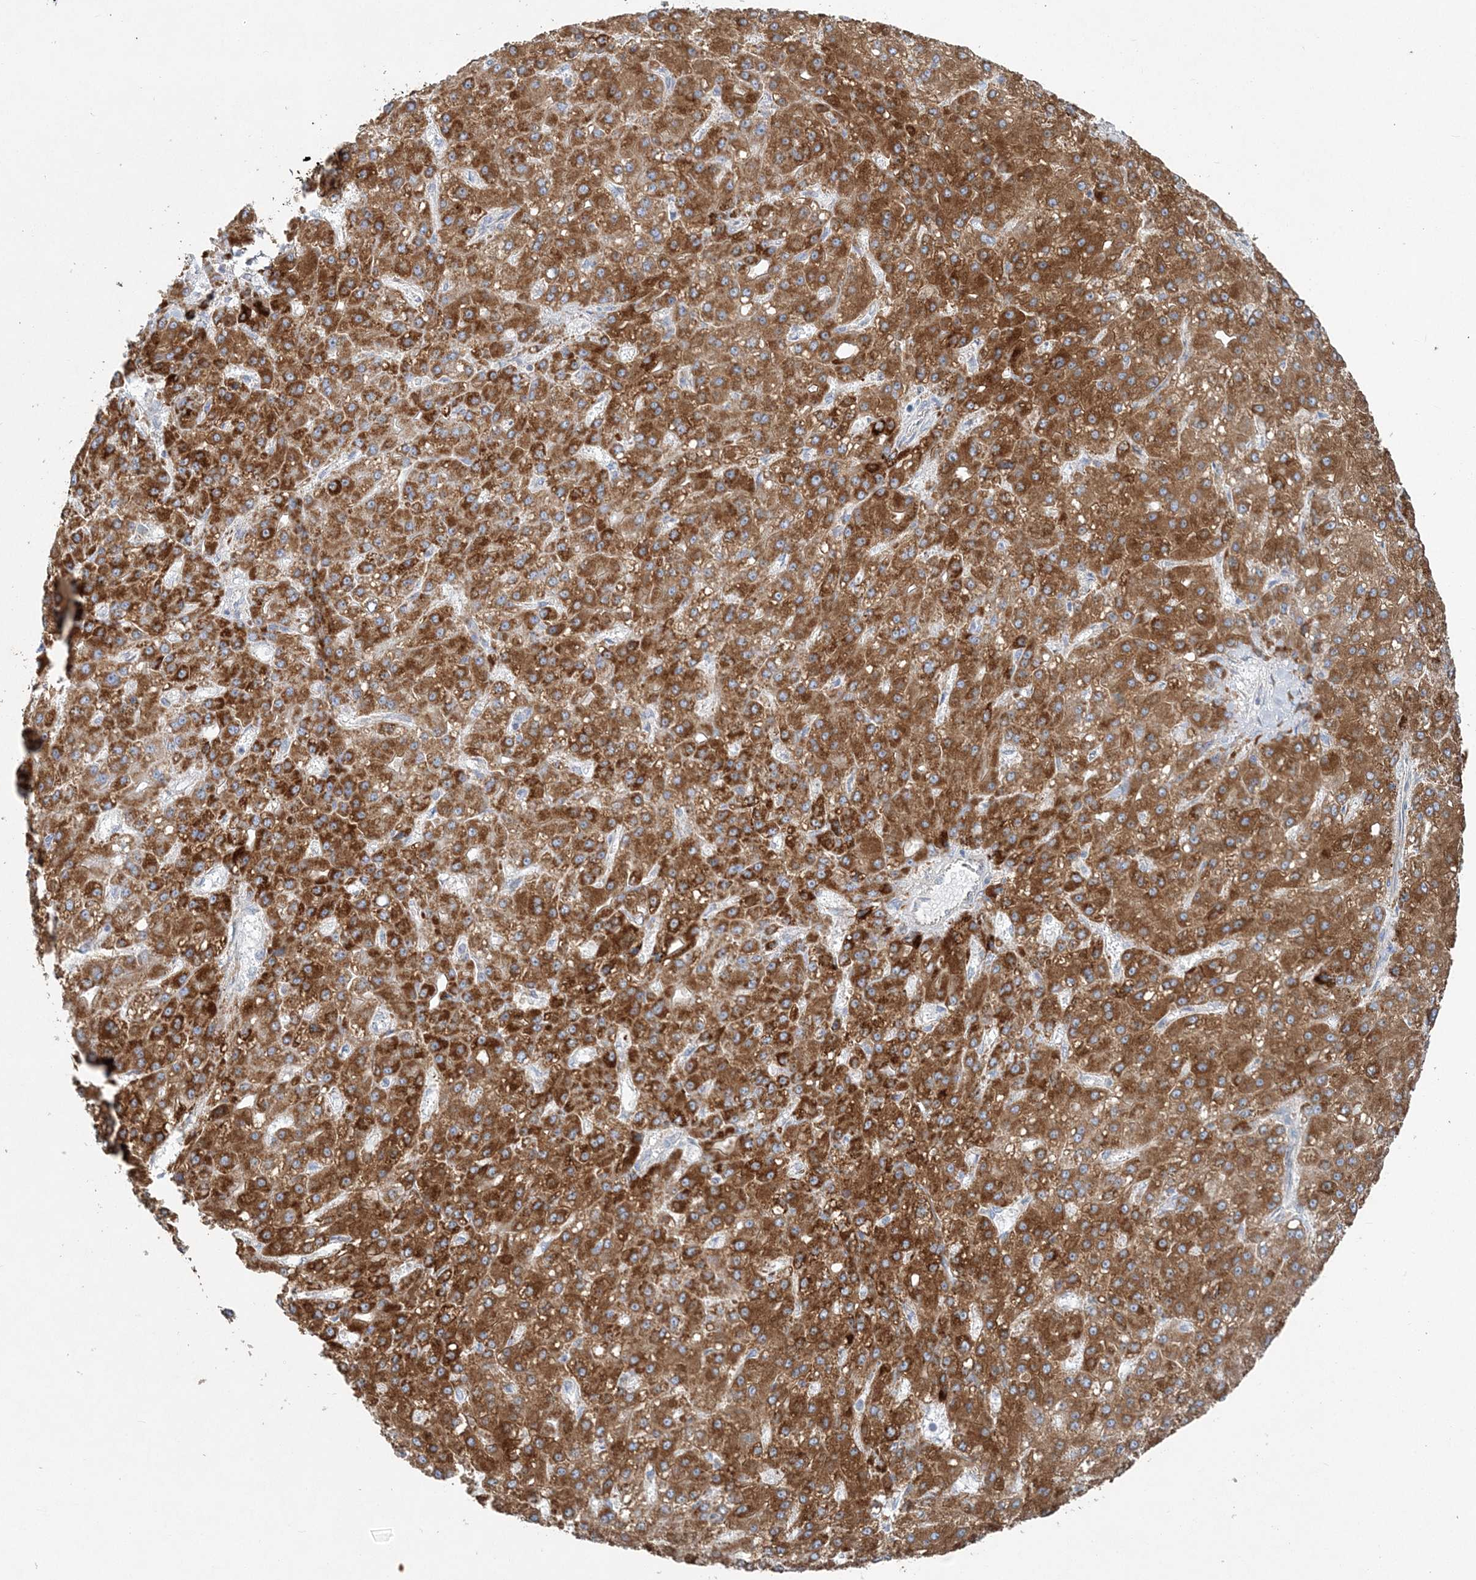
{"staining": {"intensity": "strong", "quantity": ">75%", "location": "cytoplasmic/membranous"}, "tissue": "liver cancer", "cell_type": "Tumor cells", "image_type": "cancer", "snomed": [{"axis": "morphology", "description": "Carcinoma, Hepatocellular, NOS"}, {"axis": "topography", "description": "Liver"}], "caption": "Strong cytoplasmic/membranous expression for a protein is present in approximately >75% of tumor cells of liver hepatocellular carcinoma using immunohistochemistry (IHC).", "gene": "PCCB", "patient": {"sex": "male", "age": 67}}